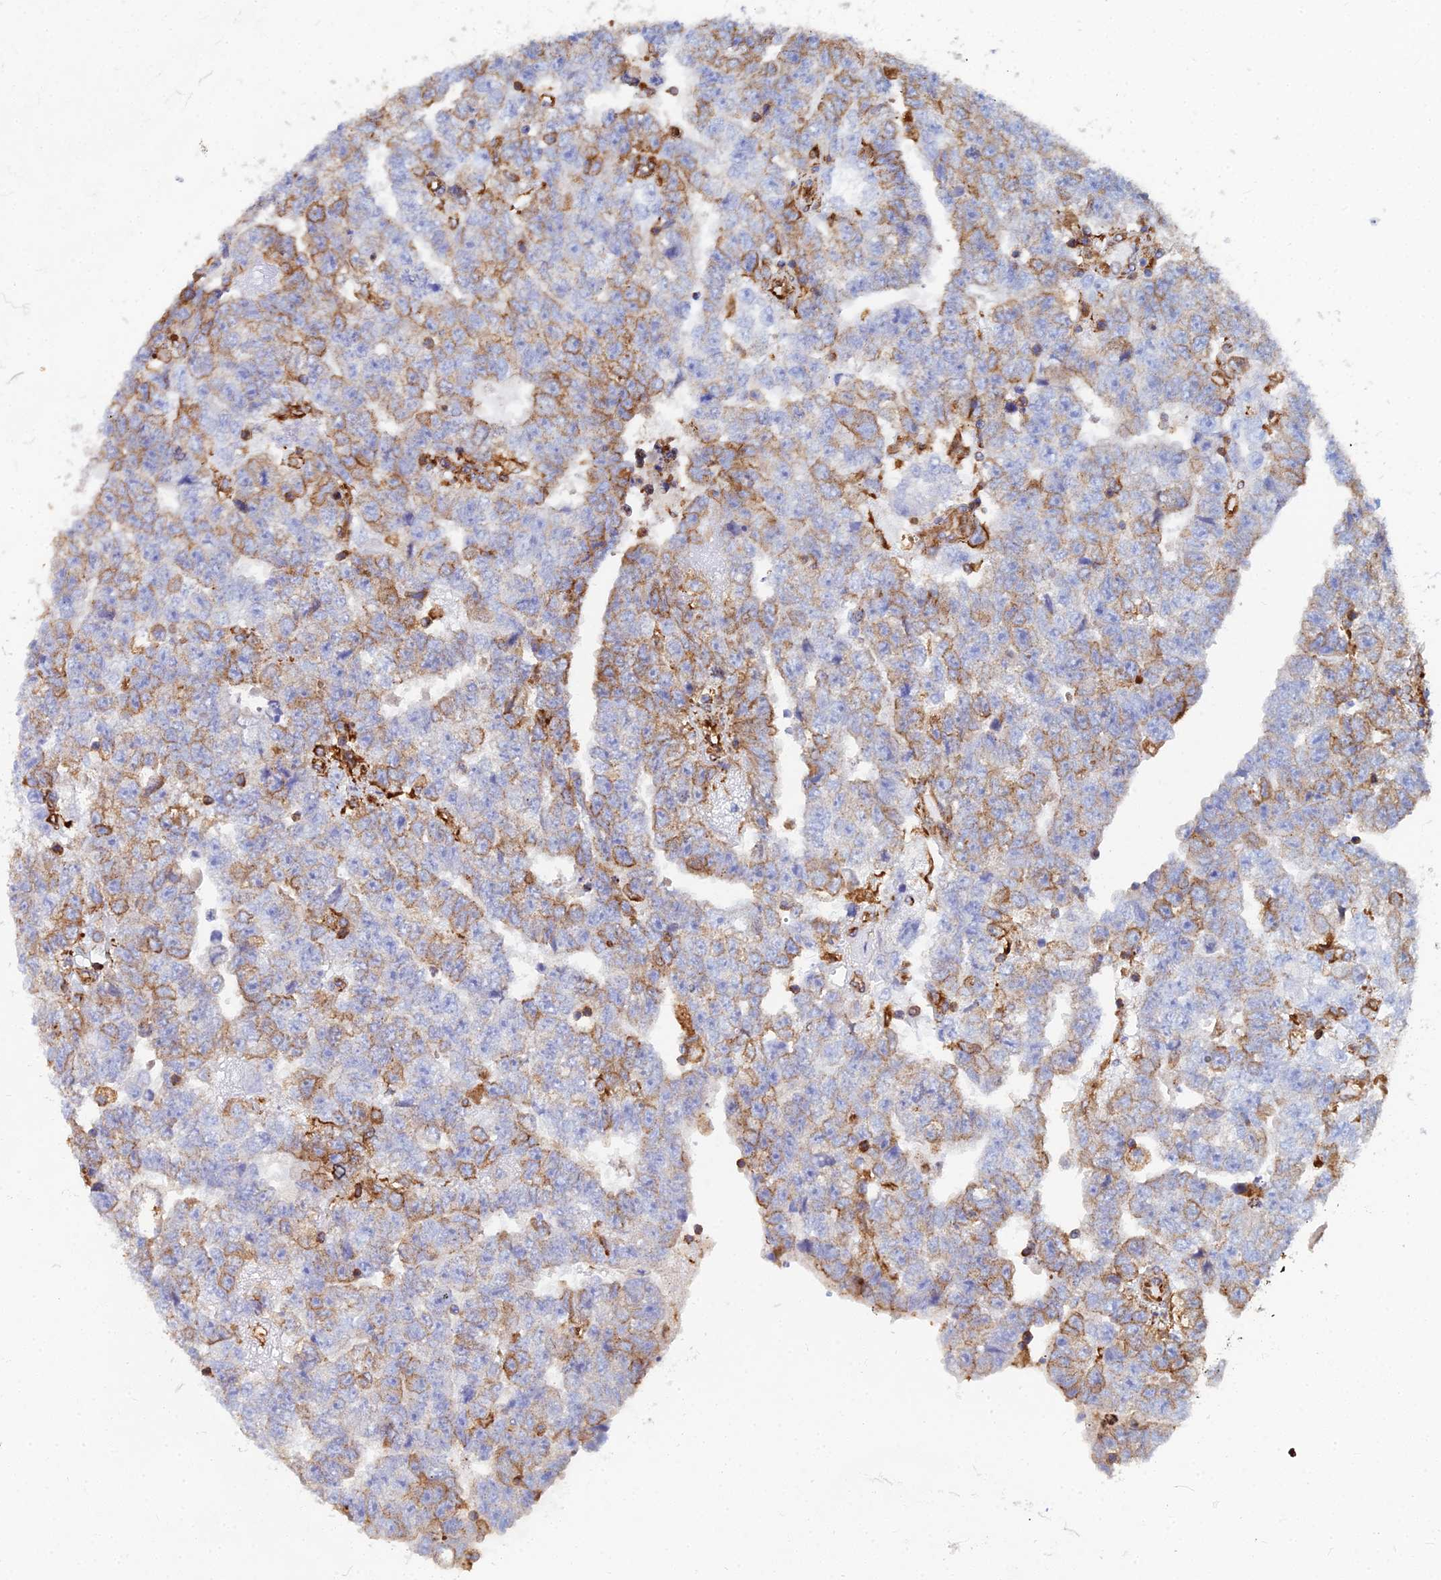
{"staining": {"intensity": "moderate", "quantity": "25%-75%", "location": "cytoplasmic/membranous"}, "tissue": "testis cancer", "cell_type": "Tumor cells", "image_type": "cancer", "snomed": [{"axis": "morphology", "description": "Carcinoma, Embryonal, NOS"}, {"axis": "topography", "description": "Testis"}], "caption": "Immunohistochemistry staining of testis cancer (embryonal carcinoma), which shows medium levels of moderate cytoplasmic/membranous positivity in approximately 25%-75% of tumor cells indicating moderate cytoplasmic/membranous protein positivity. The staining was performed using DAB (brown) for protein detection and nuclei were counterstained in hematoxylin (blue).", "gene": "GPR42", "patient": {"sex": "male", "age": 25}}